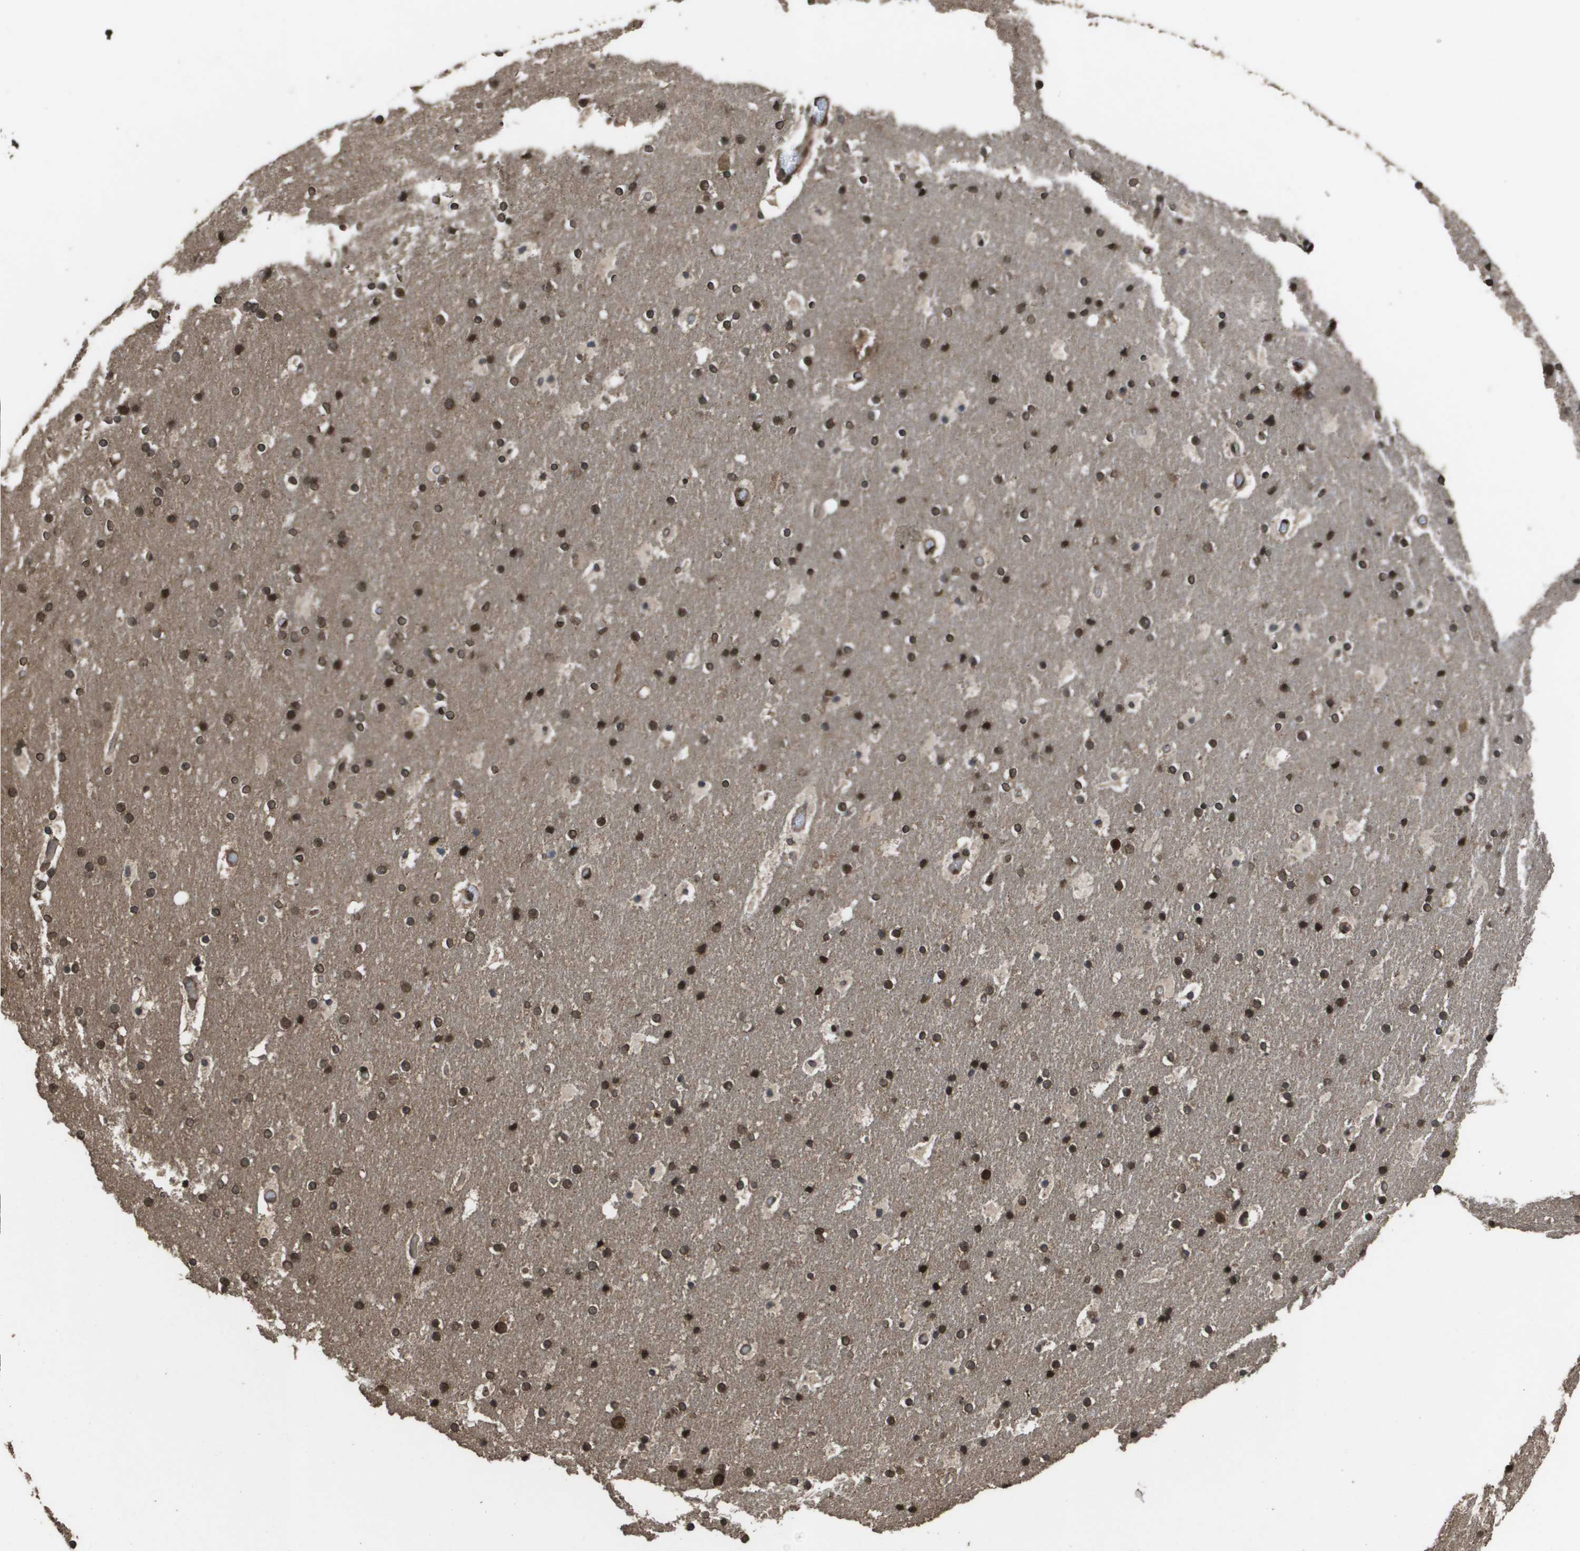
{"staining": {"intensity": "moderate", "quantity": ">75%", "location": "cytoplasmic/membranous,nuclear"}, "tissue": "cerebral cortex", "cell_type": "Endothelial cells", "image_type": "normal", "snomed": [{"axis": "morphology", "description": "Normal tissue, NOS"}, {"axis": "topography", "description": "Cerebral cortex"}], "caption": "A brown stain shows moderate cytoplasmic/membranous,nuclear positivity of a protein in endothelial cells of normal human cerebral cortex.", "gene": "AXIN2", "patient": {"sex": "male", "age": 57}}